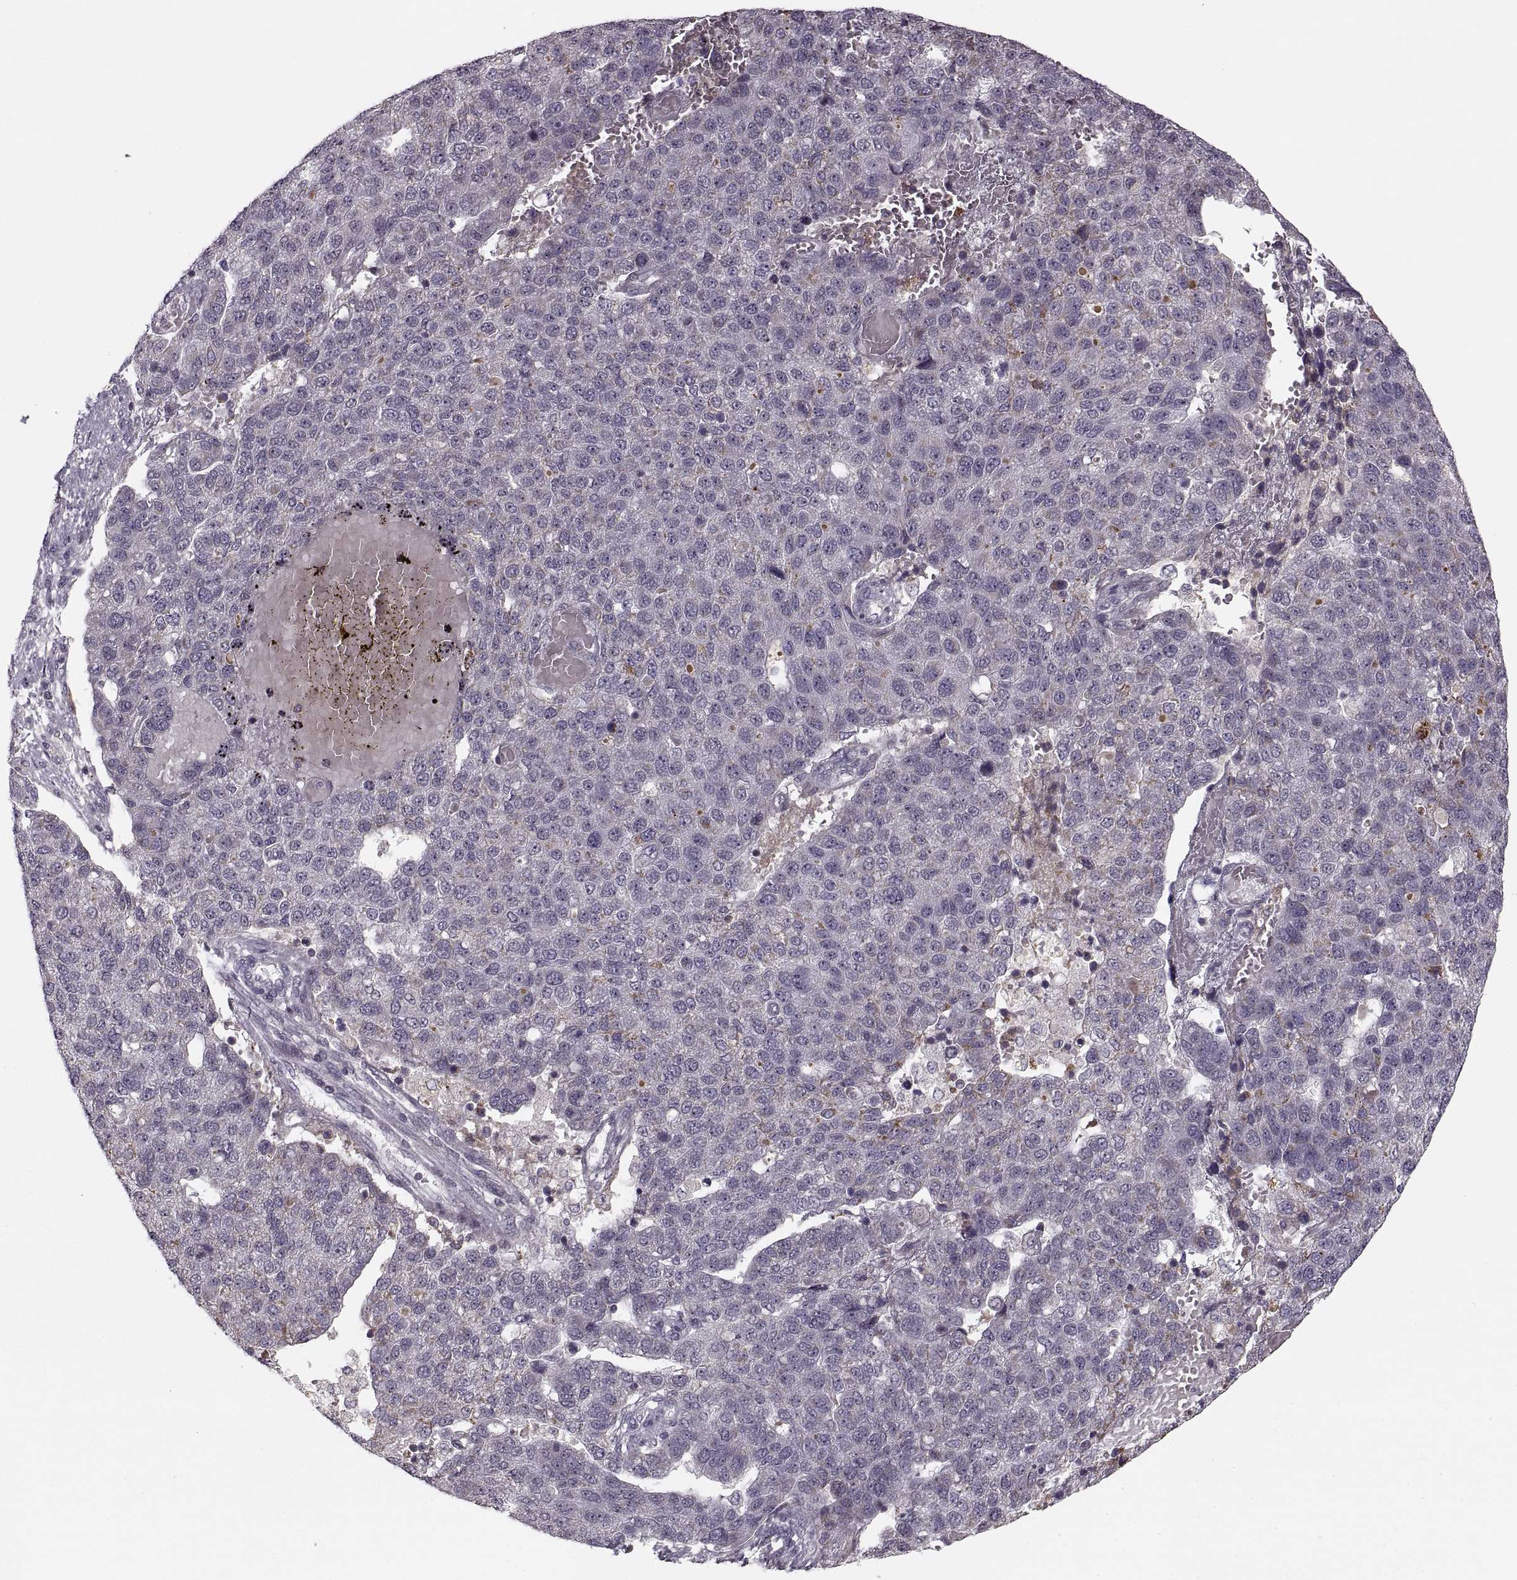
{"staining": {"intensity": "negative", "quantity": "none", "location": "none"}, "tissue": "pancreatic cancer", "cell_type": "Tumor cells", "image_type": "cancer", "snomed": [{"axis": "morphology", "description": "Adenocarcinoma, NOS"}, {"axis": "topography", "description": "Pancreas"}], "caption": "This is an IHC photomicrograph of human pancreatic cancer. There is no expression in tumor cells.", "gene": "ASIC3", "patient": {"sex": "female", "age": 61}}